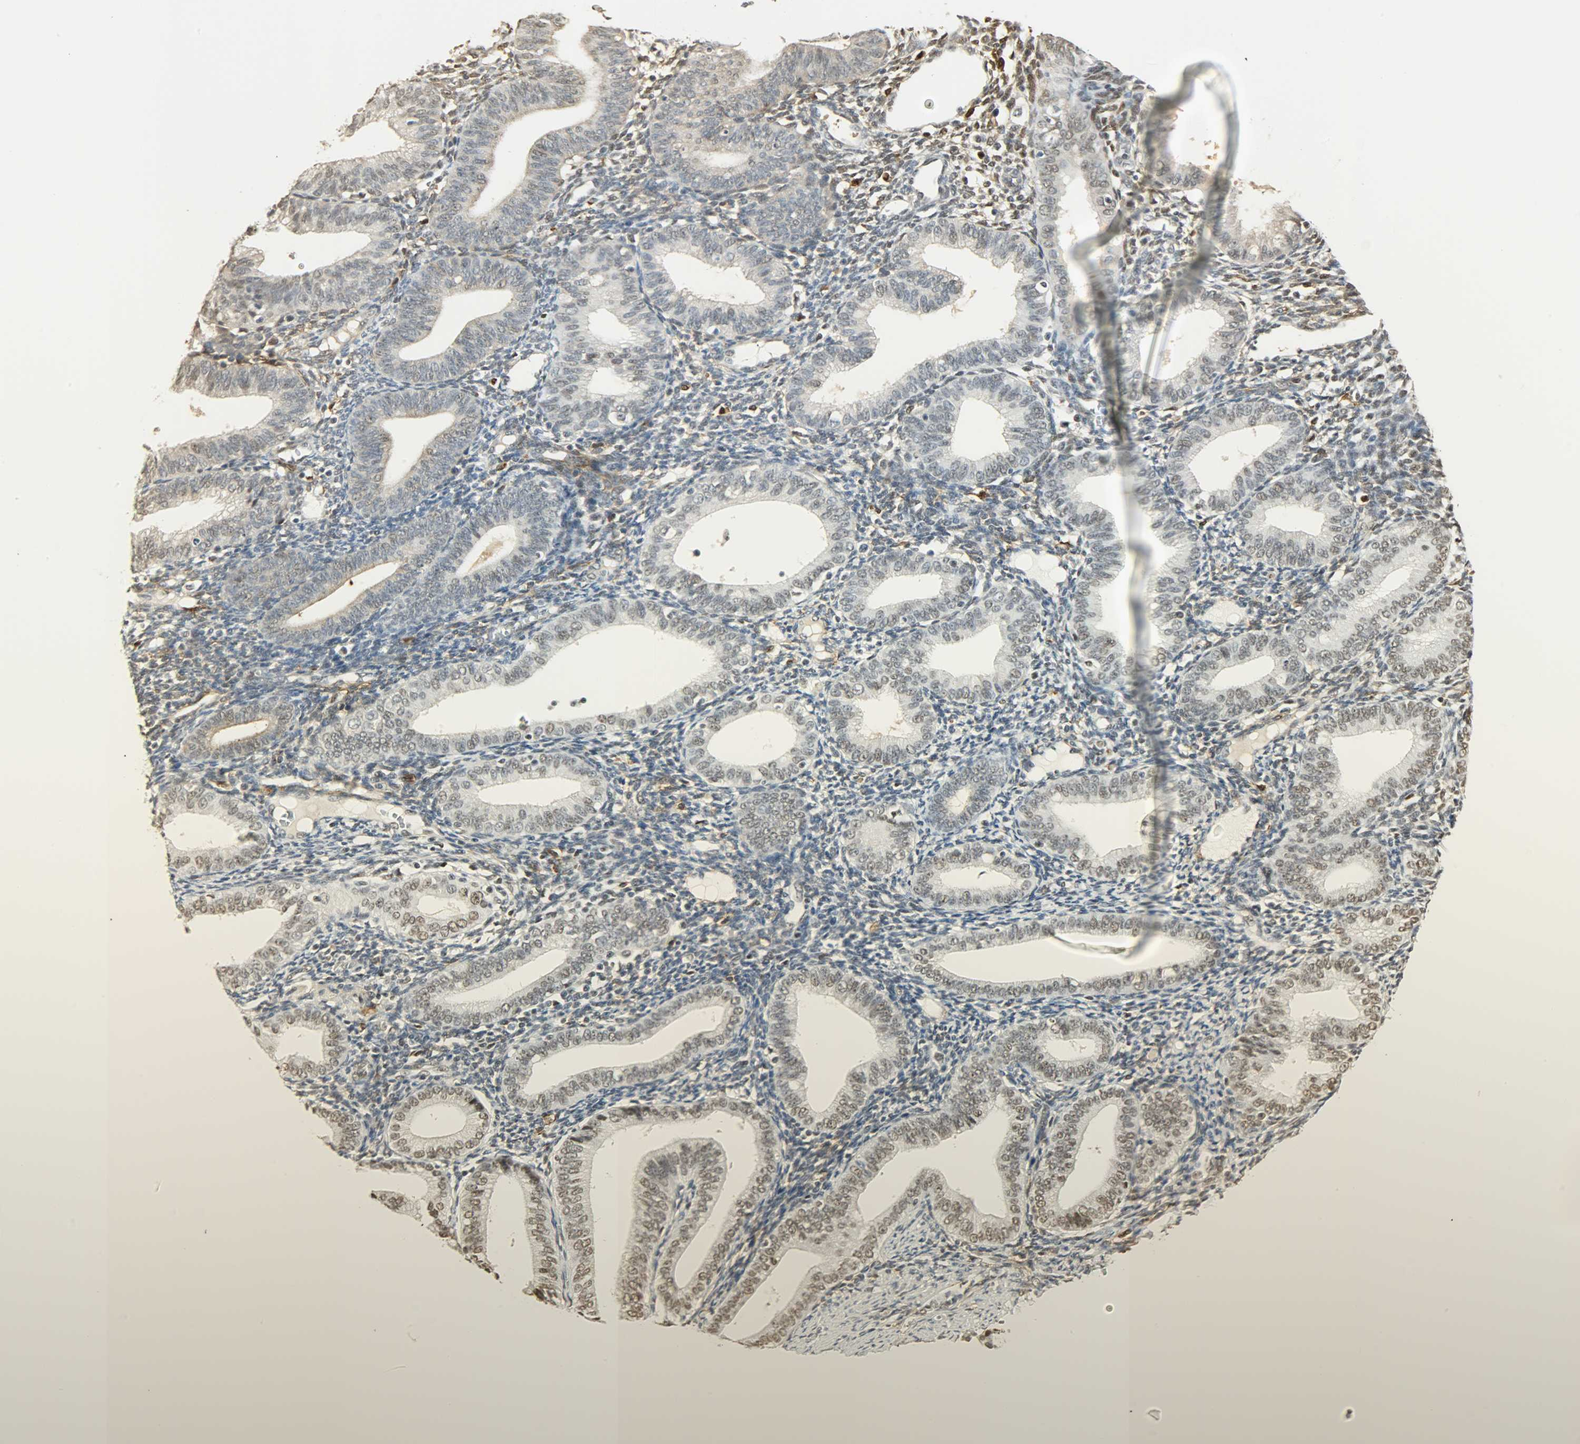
{"staining": {"intensity": "weak", "quantity": "25%-75%", "location": "nuclear"}, "tissue": "endometrium", "cell_type": "Cells in endometrial stroma", "image_type": "normal", "snomed": [{"axis": "morphology", "description": "Normal tissue, NOS"}, {"axis": "topography", "description": "Endometrium"}], "caption": "High-power microscopy captured an IHC histopathology image of unremarkable endometrium, revealing weak nuclear staining in approximately 25%-75% of cells in endometrial stroma. (brown staining indicates protein expression, while blue staining denotes nuclei).", "gene": "NGFR", "patient": {"sex": "female", "age": 61}}